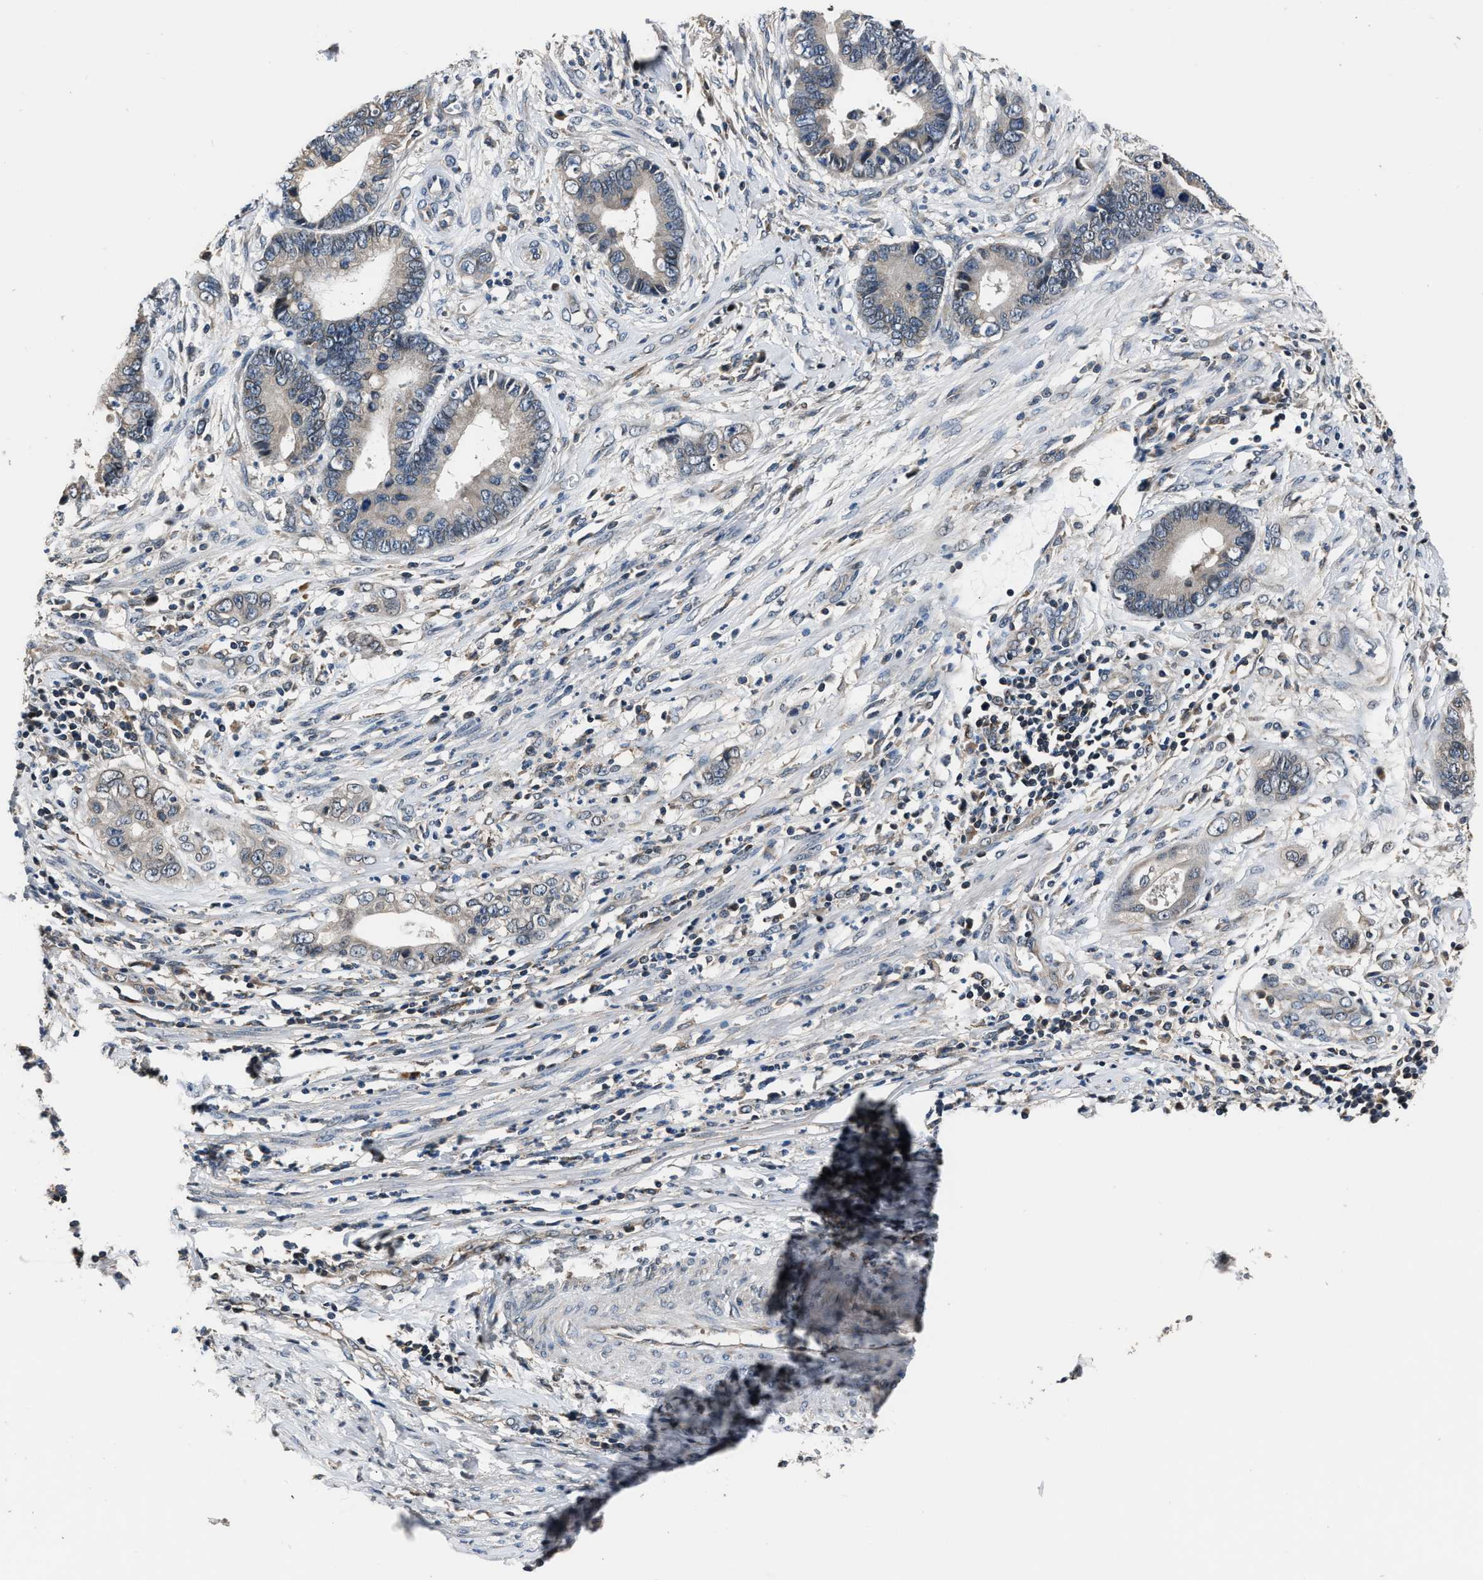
{"staining": {"intensity": "weak", "quantity": "<25%", "location": "cytoplasmic/membranous"}, "tissue": "cervical cancer", "cell_type": "Tumor cells", "image_type": "cancer", "snomed": [{"axis": "morphology", "description": "Adenocarcinoma, NOS"}, {"axis": "topography", "description": "Cervix"}], "caption": "An image of human cervical cancer is negative for staining in tumor cells.", "gene": "TNRC18", "patient": {"sex": "female", "age": 44}}